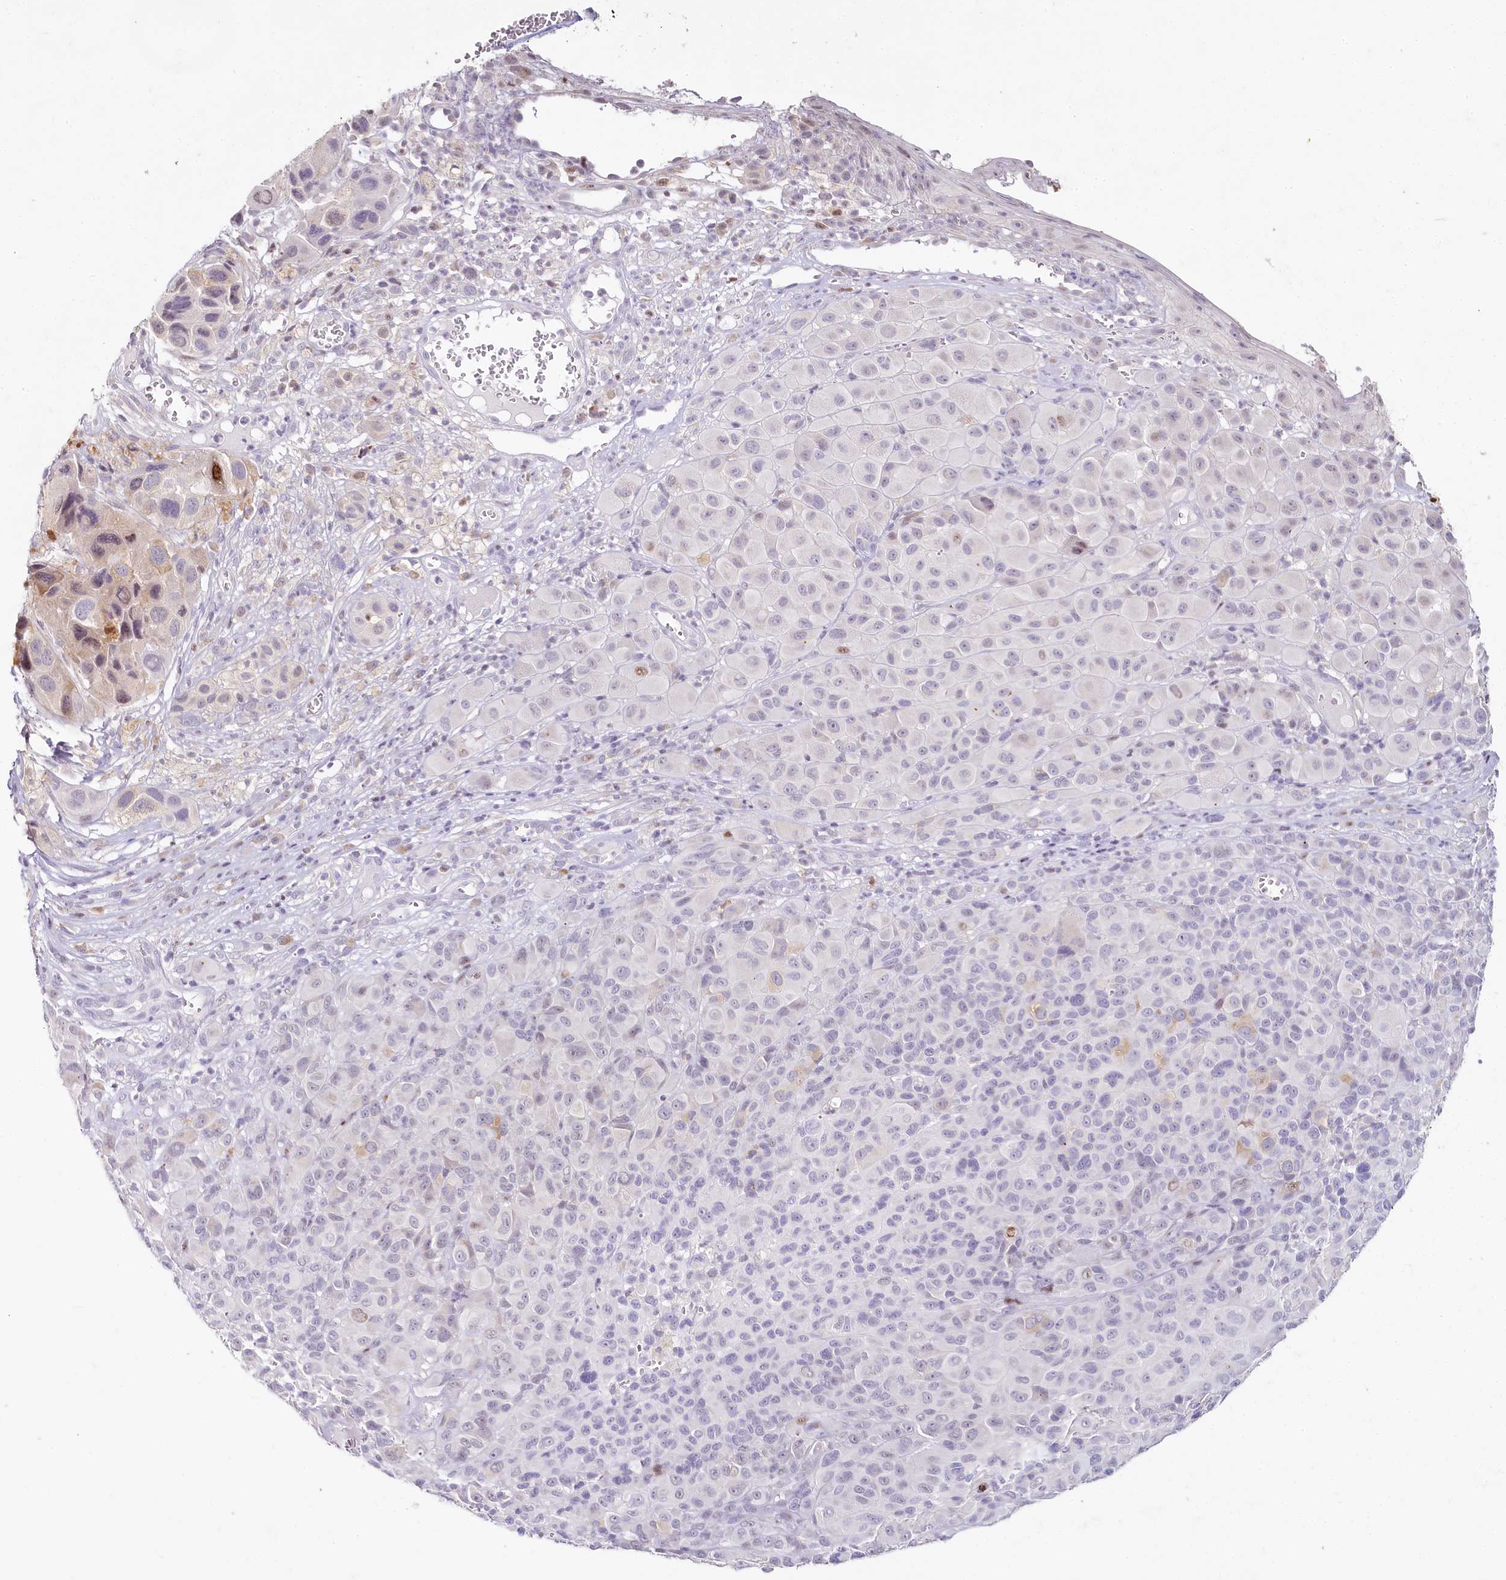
{"staining": {"intensity": "negative", "quantity": "none", "location": "none"}, "tissue": "melanoma", "cell_type": "Tumor cells", "image_type": "cancer", "snomed": [{"axis": "morphology", "description": "Malignant melanoma, NOS"}, {"axis": "topography", "description": "Skin of trunk"}], "caption": "Tumor cells show no significant protein staining in malignant melanoma.", "gene": "HPD", "patient": {"sex": "male", "age": 71}}